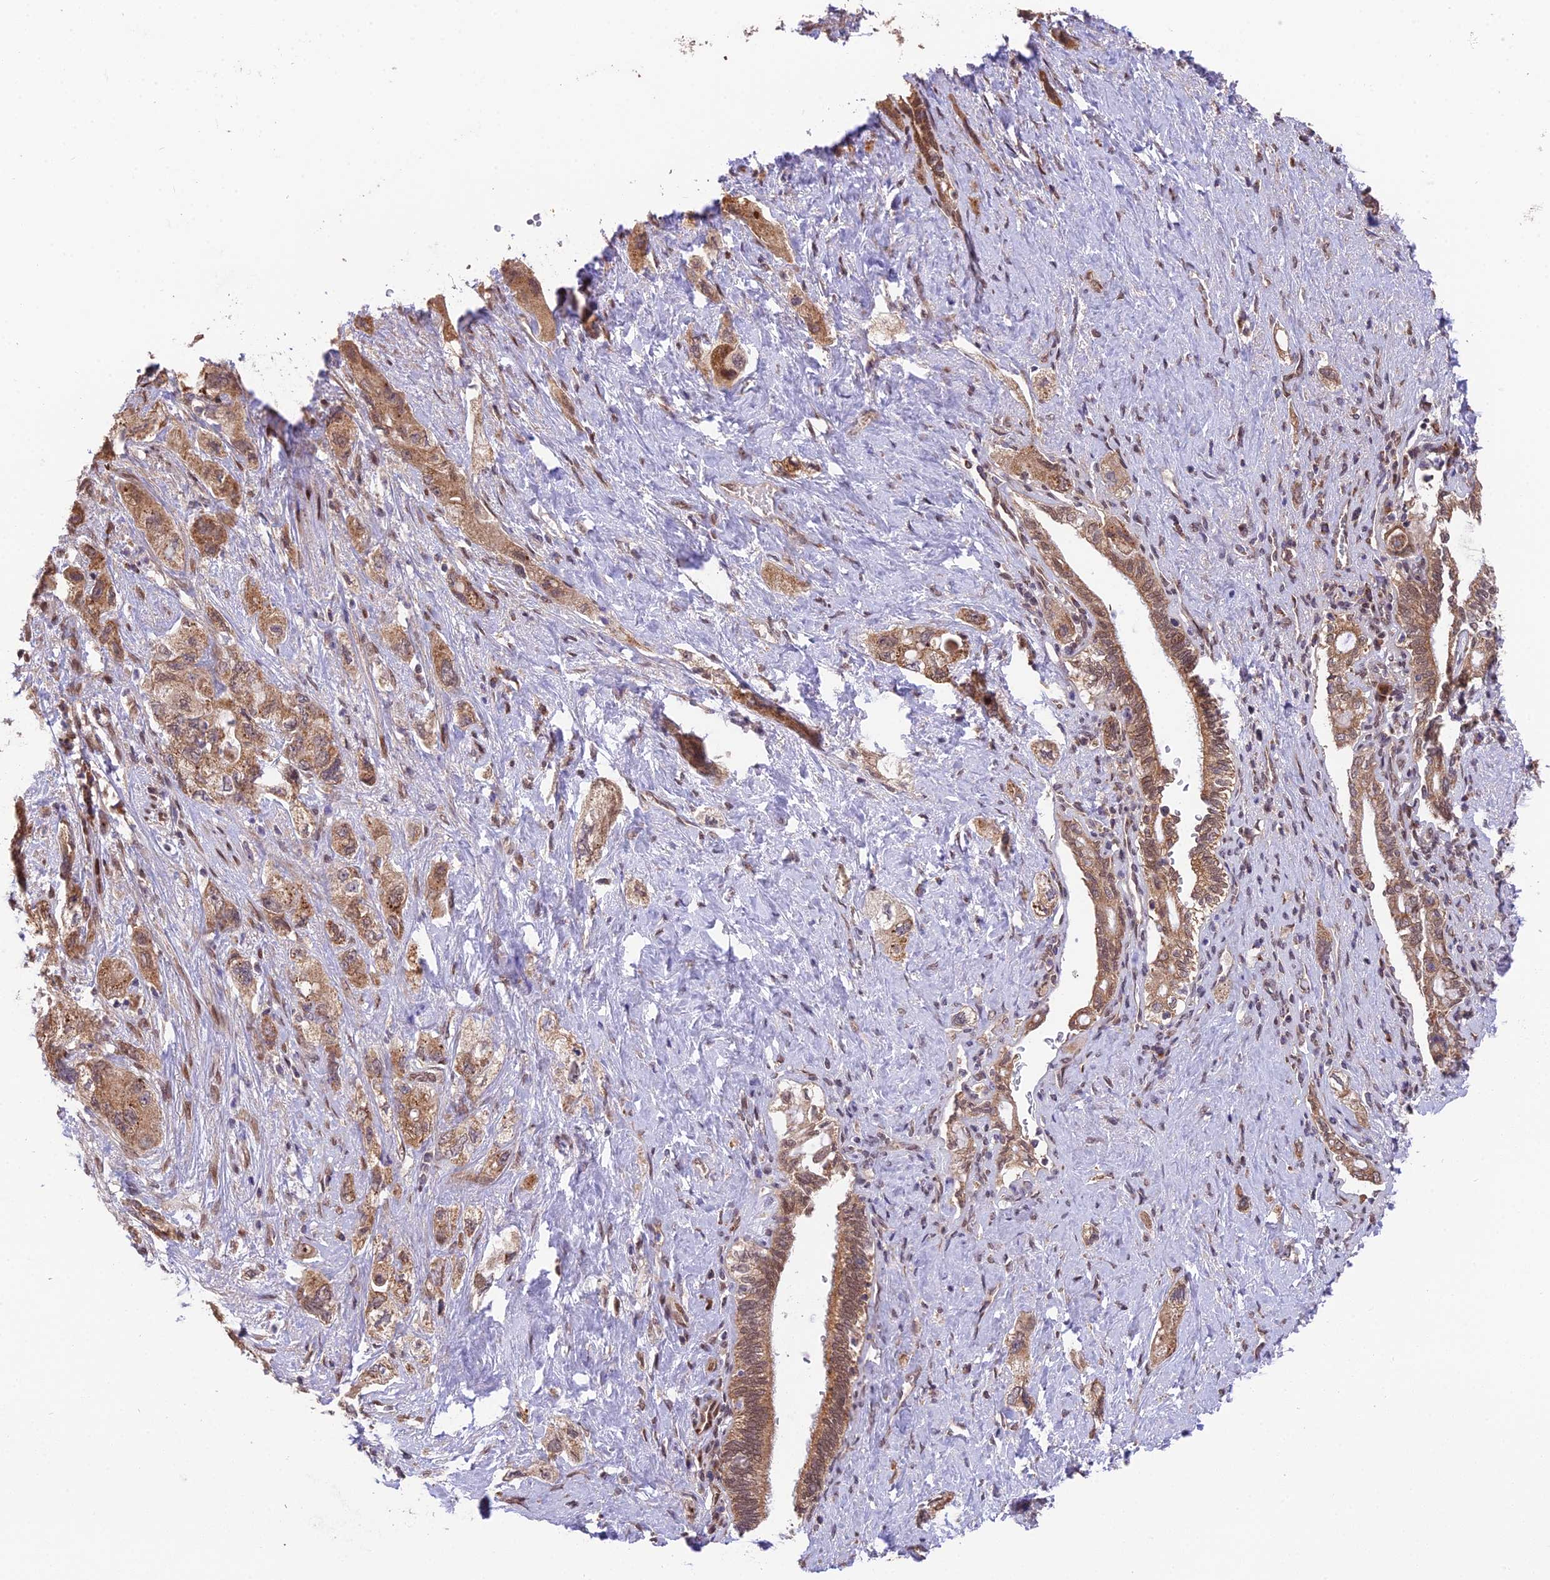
{"staining": {"intensity": "moderate", "quantity": ">75%", "location": "cytoplasmic/membranous,nuclear"}, "tissue": "pancreatic cancer", "cell_type": "Tumor cells", "image_type": "cancer", "snomed": [{"axis": "morphology", "description": "Adenocarcinoma, NOS"}, {"axis": "topography", "description": "Pancreas"}], "caption": "The histopathology image demonstrates staining of adenocarcinoma (pancreatic), revealing moderate cytoplasmic/membranous and nuclear protein staining (brown color) within tumor cells.", "gene": "CYP2R1", "patient": {"sex": "female", "age": 73}}